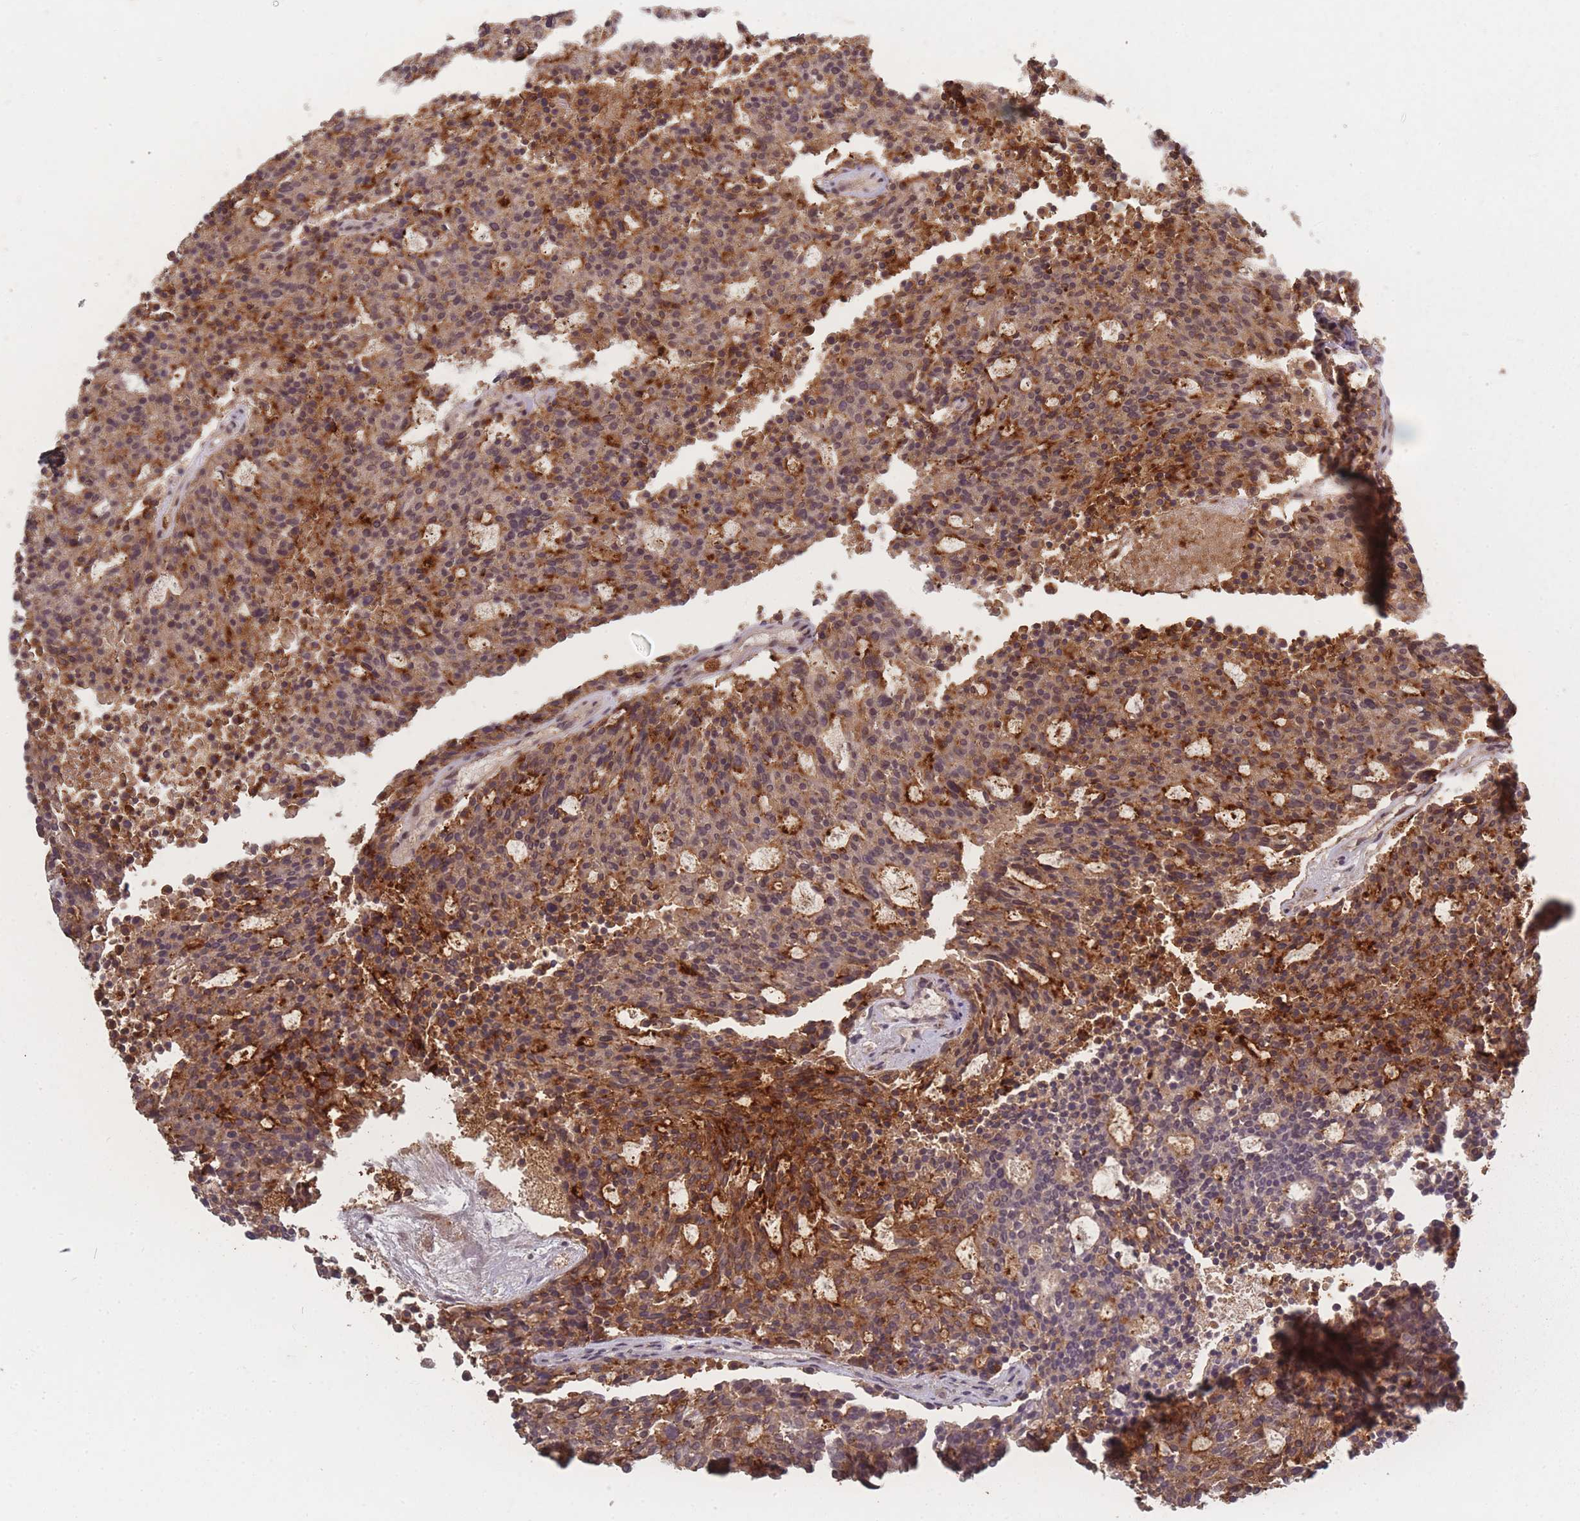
{"staining": {"intensity": "moderate", "quantity": "25%-75%", "location": "cytoplasmic/membranous"}, "tissue": "carcinoid", "cell_type": "Tumor cells", "image_type": "cancer", "snomed": [{"axis": "morphology", "description": "Carcinoid, malignant, NOS"}, {"axis": "topography", "description": "Pancreas"}], "caption": "There is medium levels of moderate cytoplasmic/membranous staining in tumor cells of carcinoid, as demonstrated by immunohistochemical staining (brown color).", "gene": "BST1", "patient": {"sex": "female", "age": 54}}